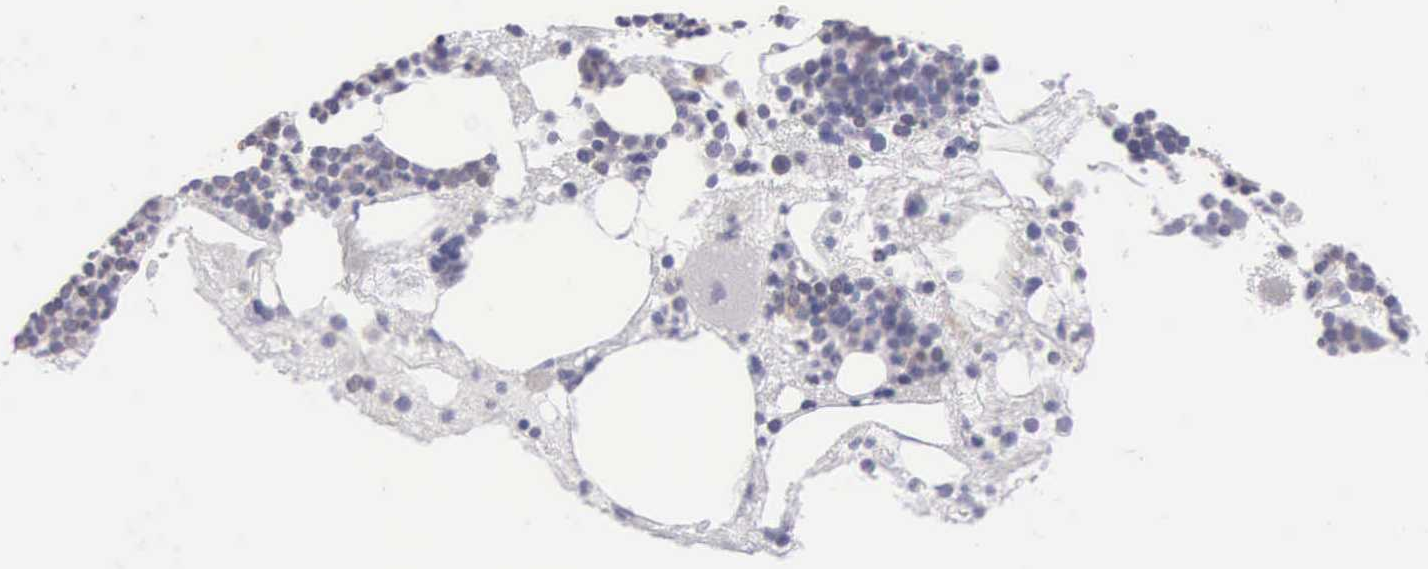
{"staining": {"intensity": "moderate", "quantity": "<25%", "location": "cytoplasmic/membranous"}, "tissue": "bone marrow", "cell_type": "Hematopoietic cells", "image_type": "normal", "snomed": [{"axis": "morphology", "description": "Normal tissue, NOS"}, {"axis": "topography", "description": "Bone marrow"}], "caption": "DAB immunohistochemical staining of unremarkable bone marrow demonstrates moderate cytoplasmic/membranous protein expression in approximately <25% of hematopoietic cells. (DAB (3,3'-diaminobenzidine) = brown stain, brightfield microscopy at high magnification).", "gene": "SLC25A21", "patient": {"sex": "male", "age": 75}}